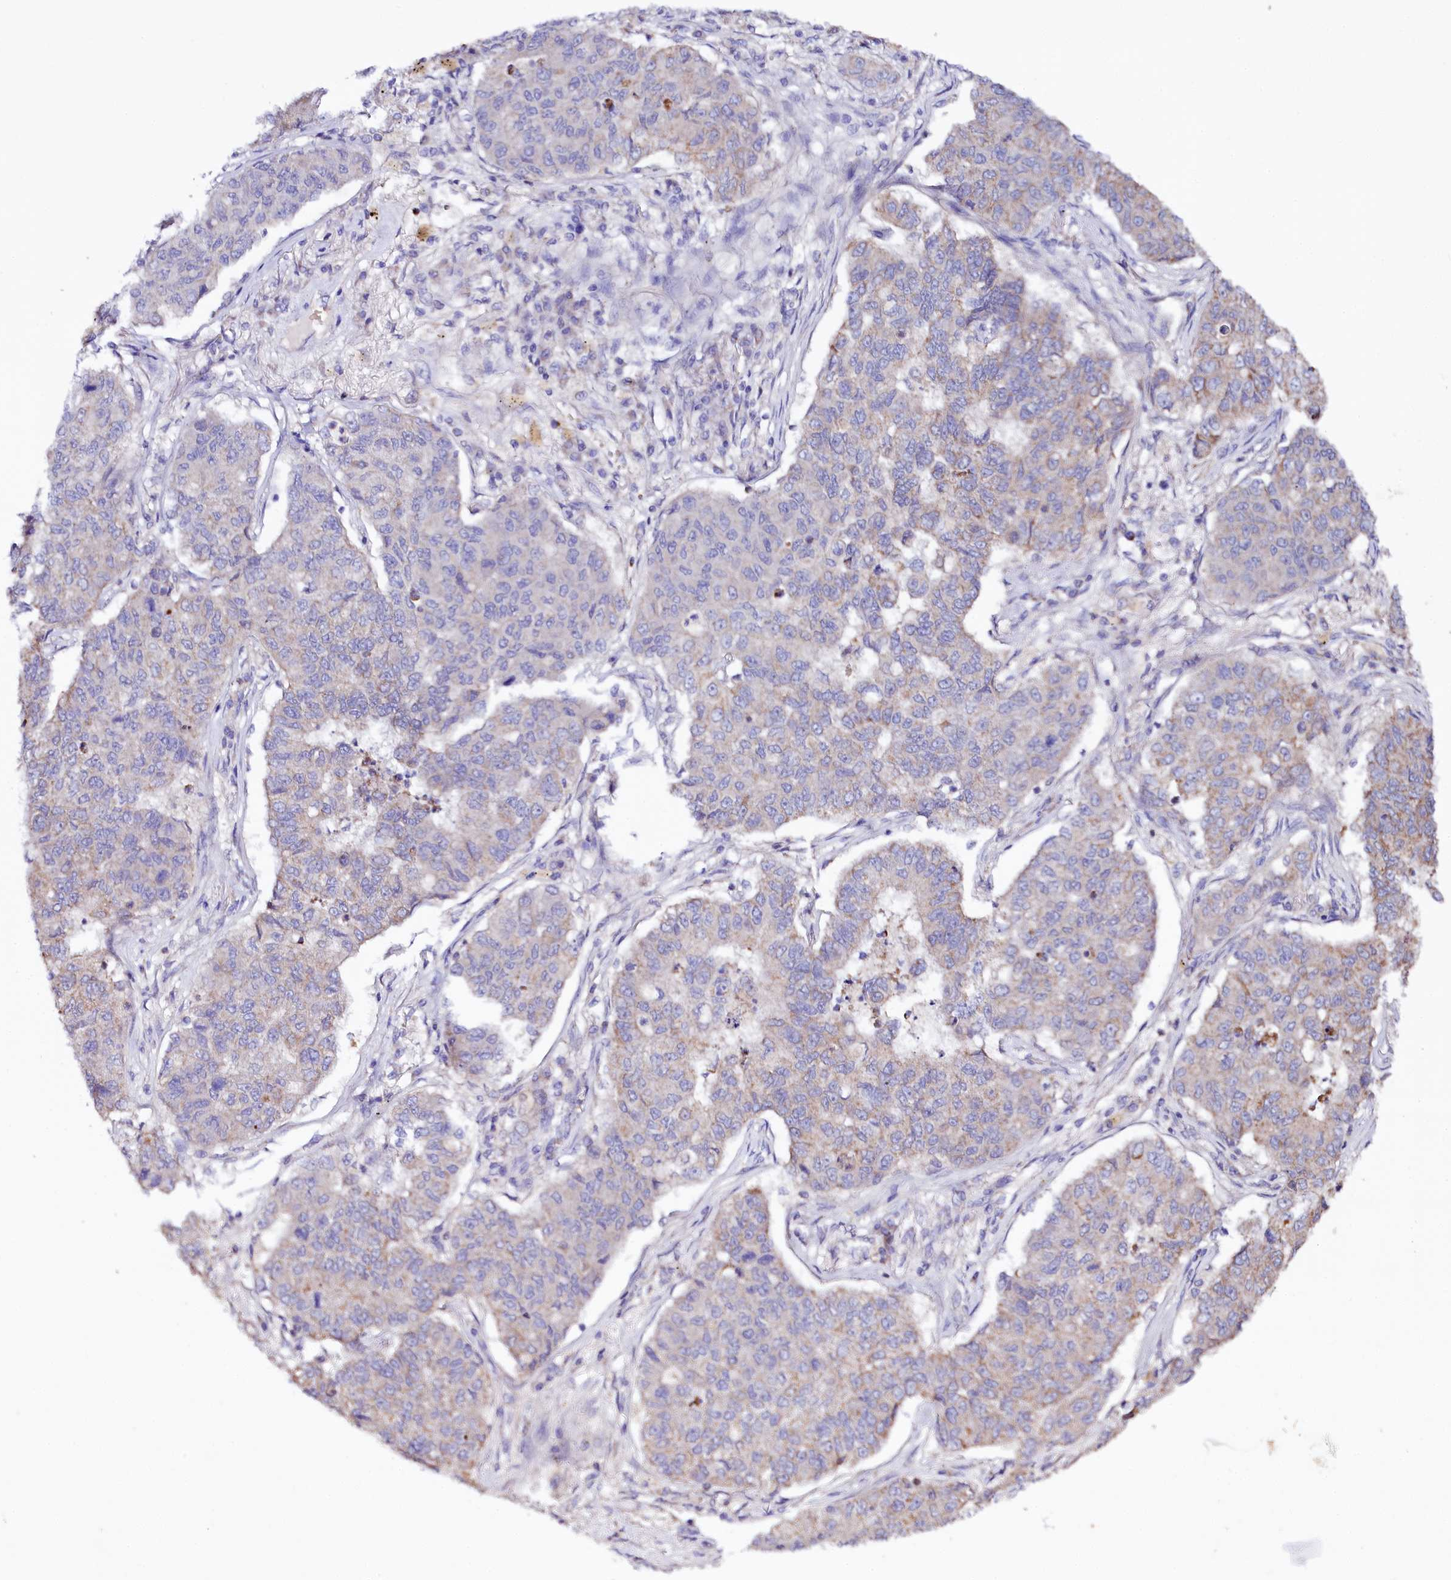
{"staining": {"intensity": "negative", "quantity": "none", "location": "none"}, "tissue": "lung cancer", "cell_type": "Tumor cells", "image_type": "cancer", "snomed": [{"axis": "morphology", "description": "Squamous cell carcinoma, NOS"}, {"axis": "topography", "description": "Lung"}], "caption": "Immunohistochemical staining of human lung squamous cell carcinoma reveals no significant positivity in tumor cells. (Immunohistochemistry, brightfield microscopy, high magnification).", "gene": "ZNF45", "patient": {"sex": "male", "age": 74}}